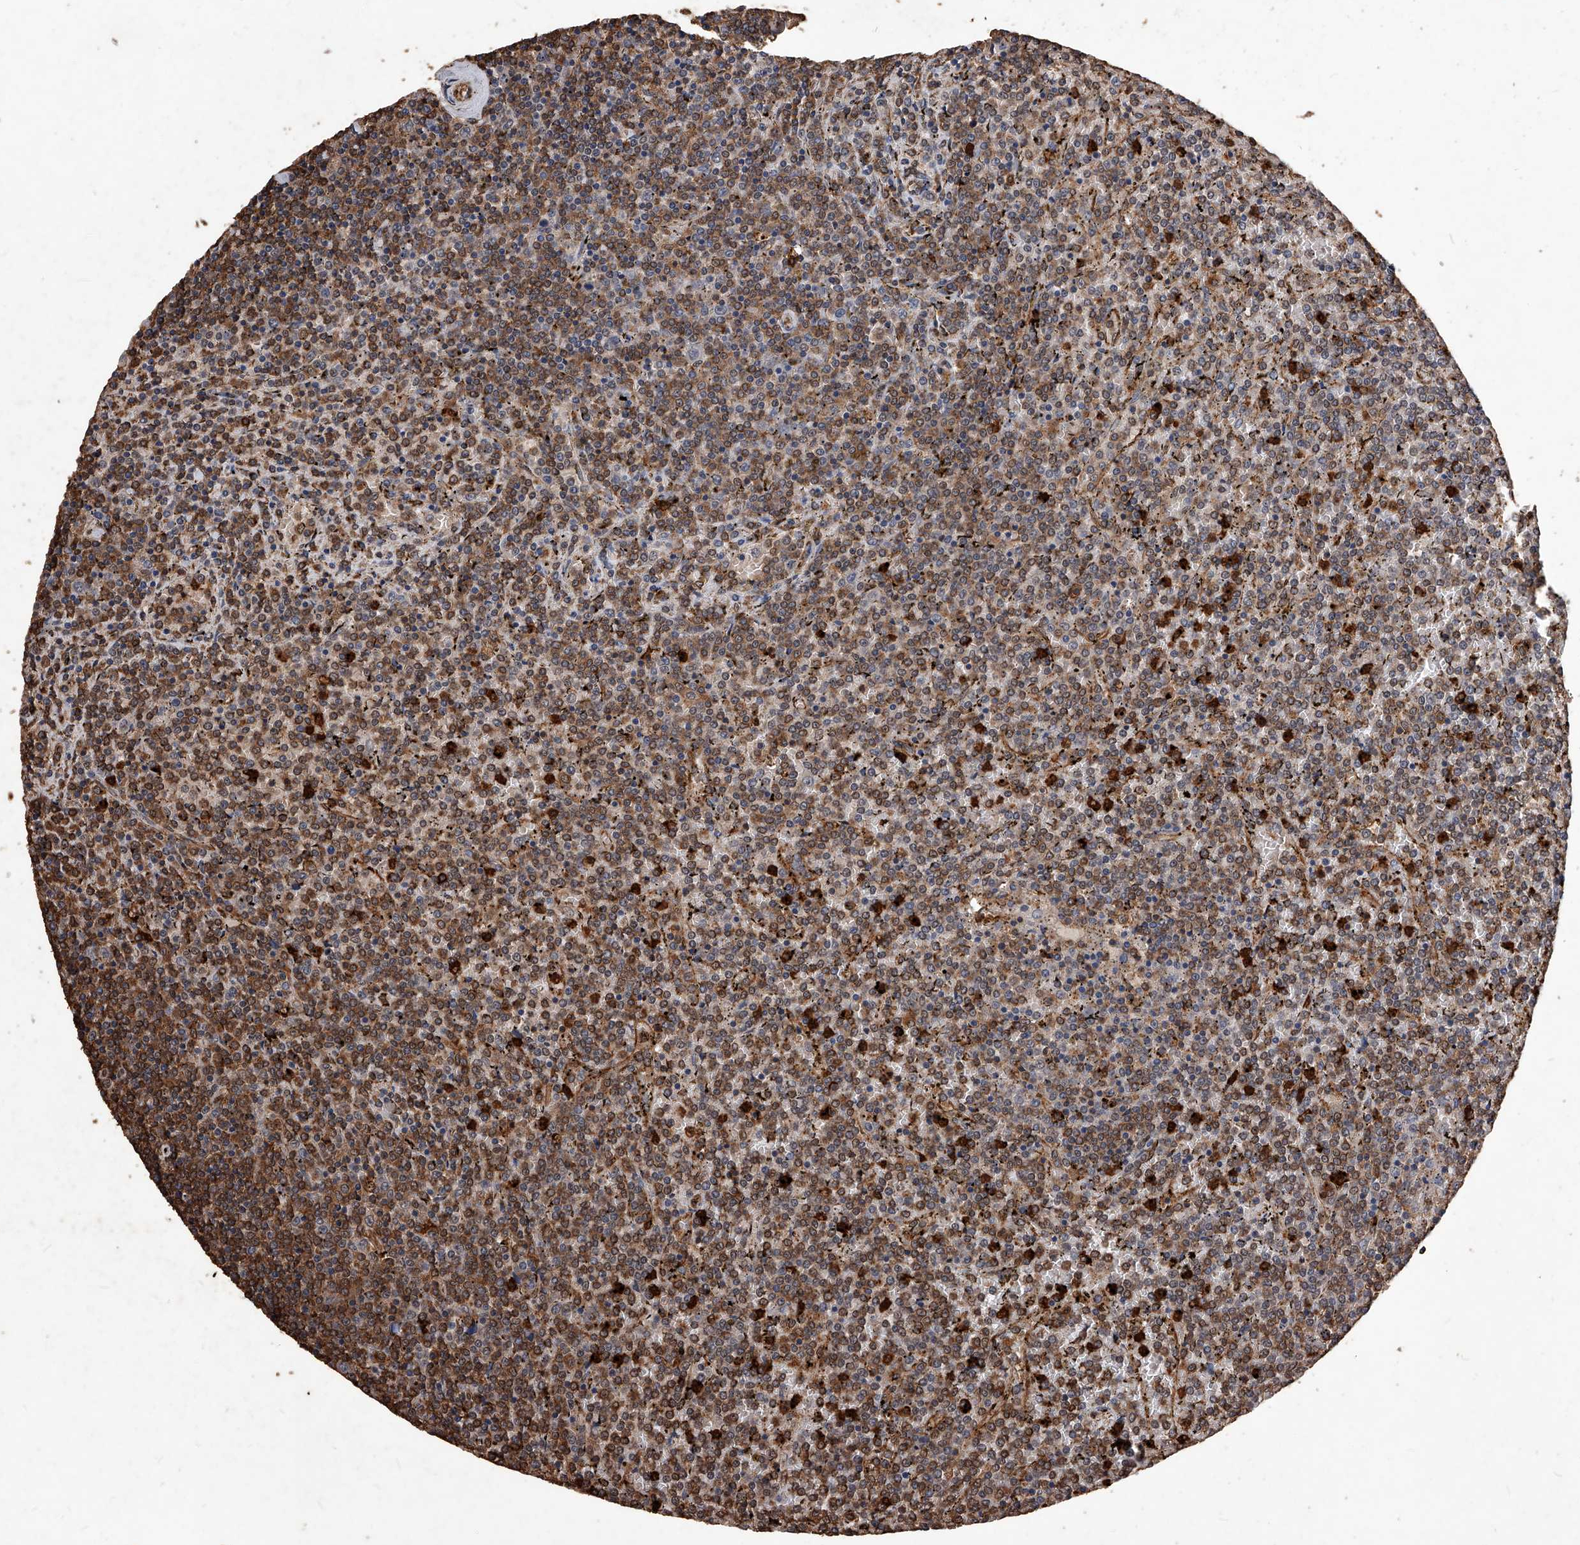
{"staining": {"intensity": "moderate", "quantity": ">75%", "location": "cytoplasmic/membranous"}, "tissue": "lymphoma", "cell_type": "Tumor cells", "image_type": "cancer", "snomed": [{"axis": "morphology", "description": "Malignant lymphoma, non-Hodgkin's type, Low grade"}, {"axis": "topography", "description": "Spleen"}], "caption": "Brown immunohistochemical staining in low-grade malignant lymphoma, non-Hodgkin's type reveals moderate cytoplasmic/membranous staining in about >75% of tumor cells. Nuclei are stained in blue.", "gene": "UCP2", "patient": {"sex": "female", "age": 19}}